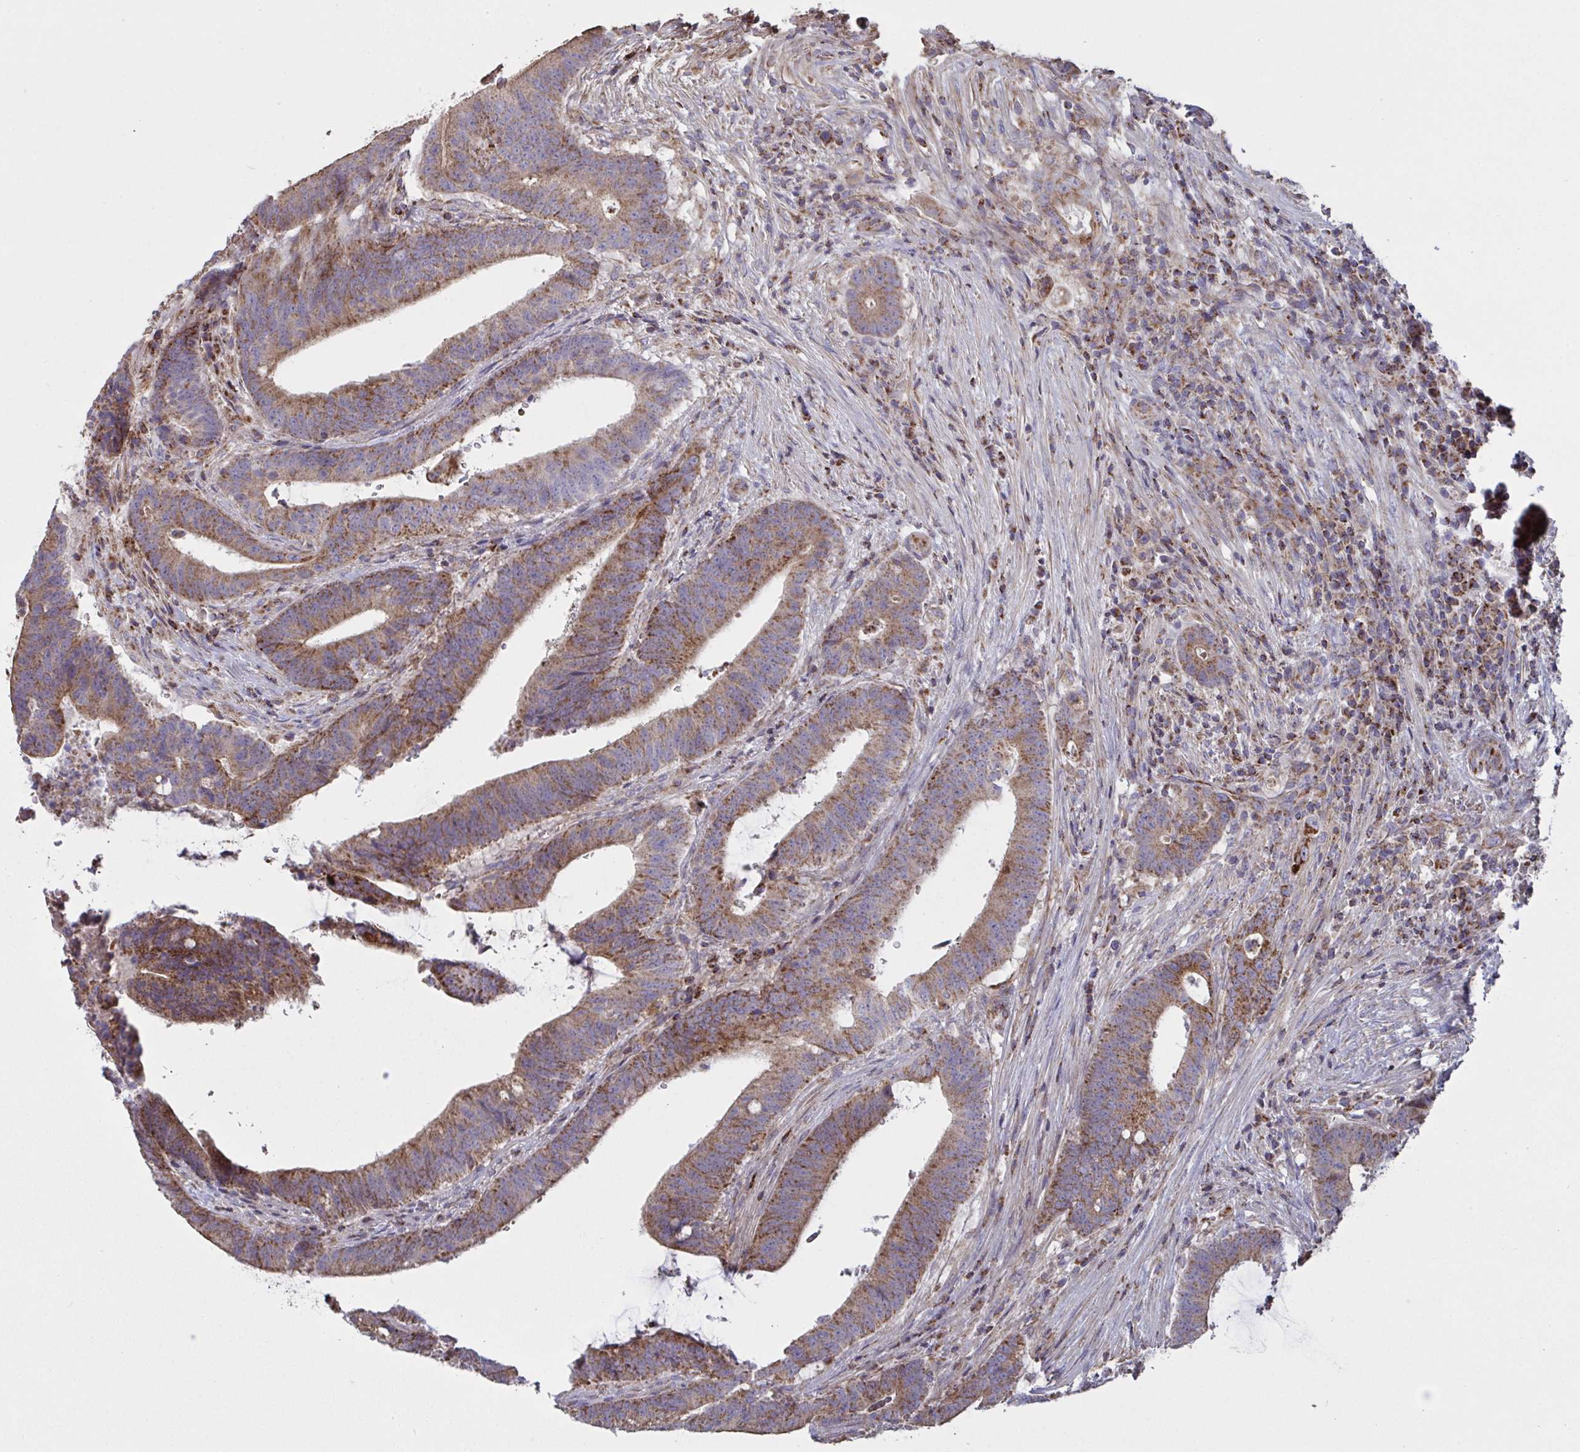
{"staining": {"intensity": "moderate", "quantity": ">75%", "location": "cytoplasmic/membranous"}, "tissue": "colorectal cancer", "cell_type": "Tumor cells", "image_type": "cancer", "snomed": [{"axis": "morphology", "description": "Adenocarcinoma, NOS"}, {"axis": "topography", "description": "Colon"}], "caption": "An immunohistochemistry histopathology image of tumor tissue is shown. Protein staining in brown labels moderate cytoplasmic/membranous positivity in colorectal cancer within tumor cells.", "gene": "MICOS10", "patient": {"sex": "female", "age": 43}}